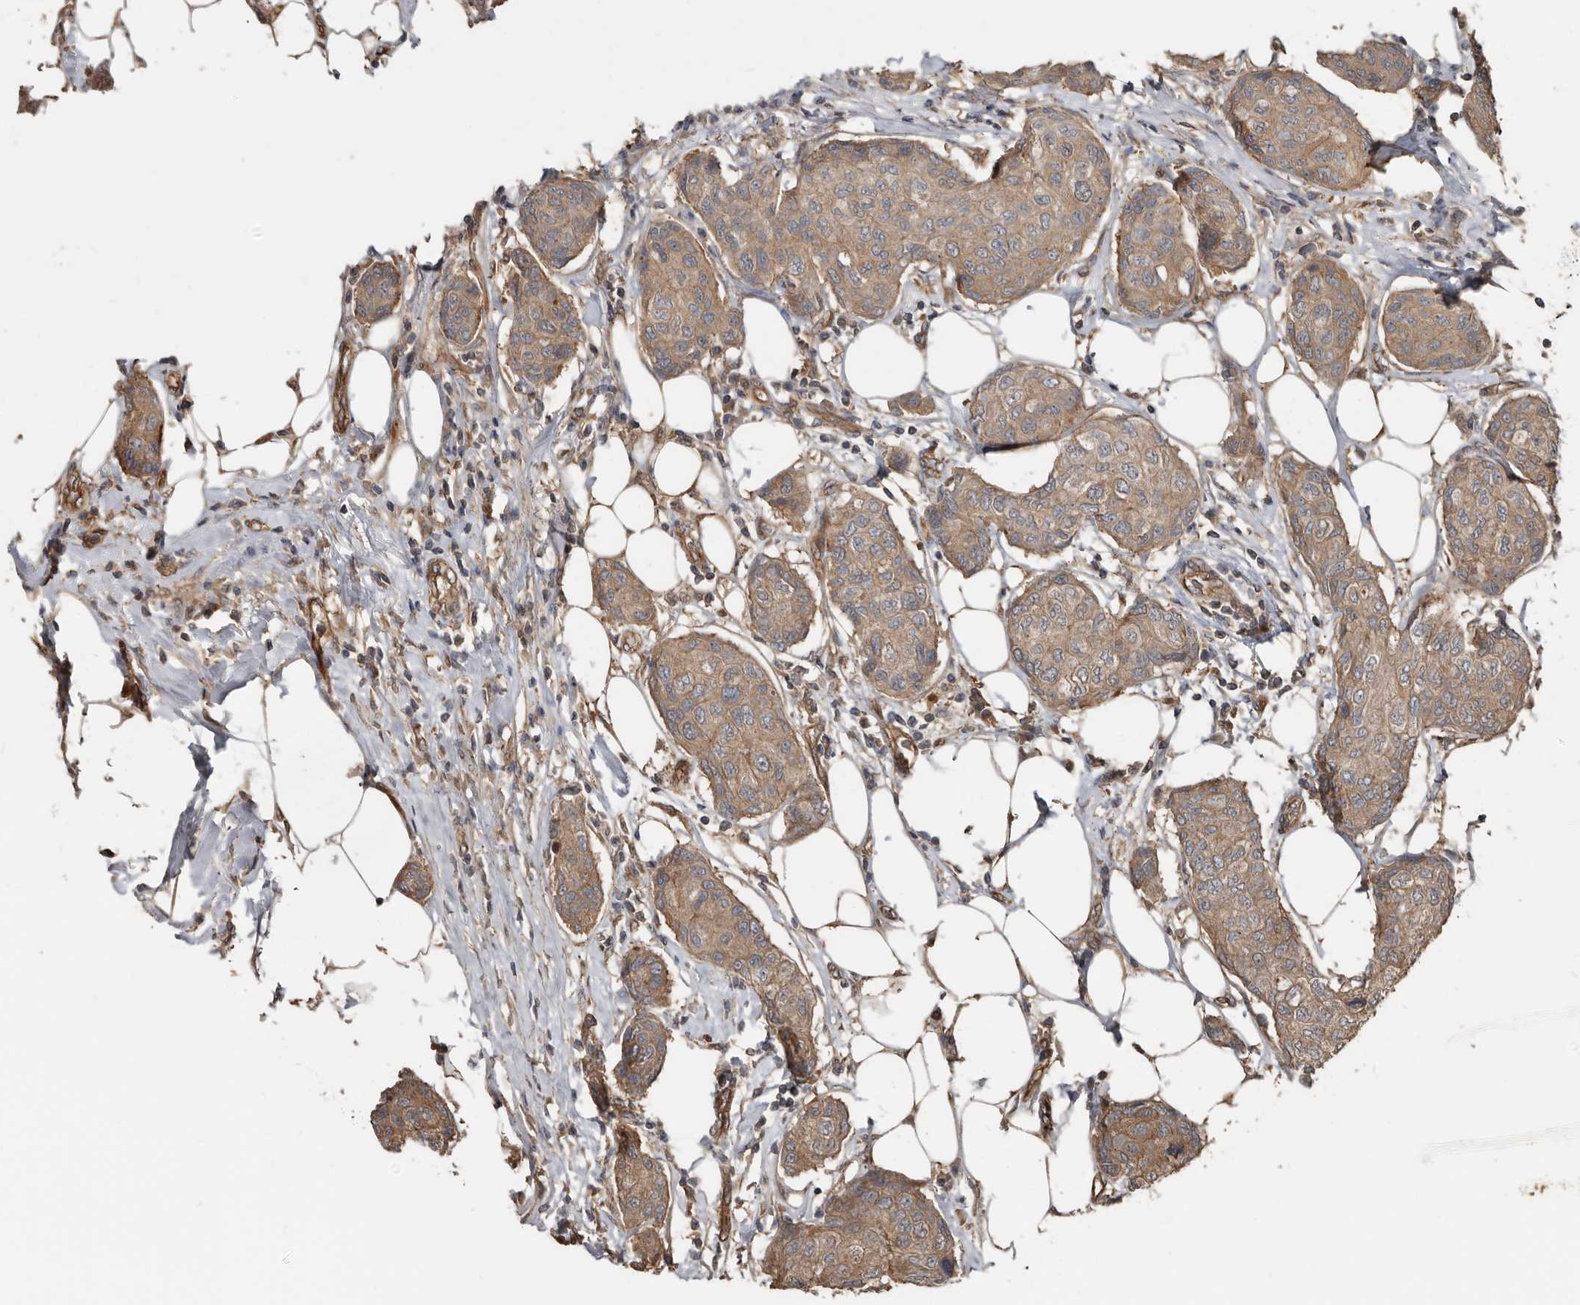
{"staining": {"intensity": "weak", "quantity": ">75%", "location": "cytoplasmic/membranous"}, "tissue": "breast cancer", "cell_type": "Tumor cells", "image_type": "cancer", "snomed": [{"axis": "morphology", "description": "Duct carcinoma"}, {"axis": "topography", "description": "Breast"}], "caption": "Intraductal carcinoma (breast) stained for a protein (brown) displays weak cytoplasmic/membranous positive staining in approximately >75% of tumor cells.", "gene": "EXOC3L1", "patient": {"sex": "female", "age": 80}}